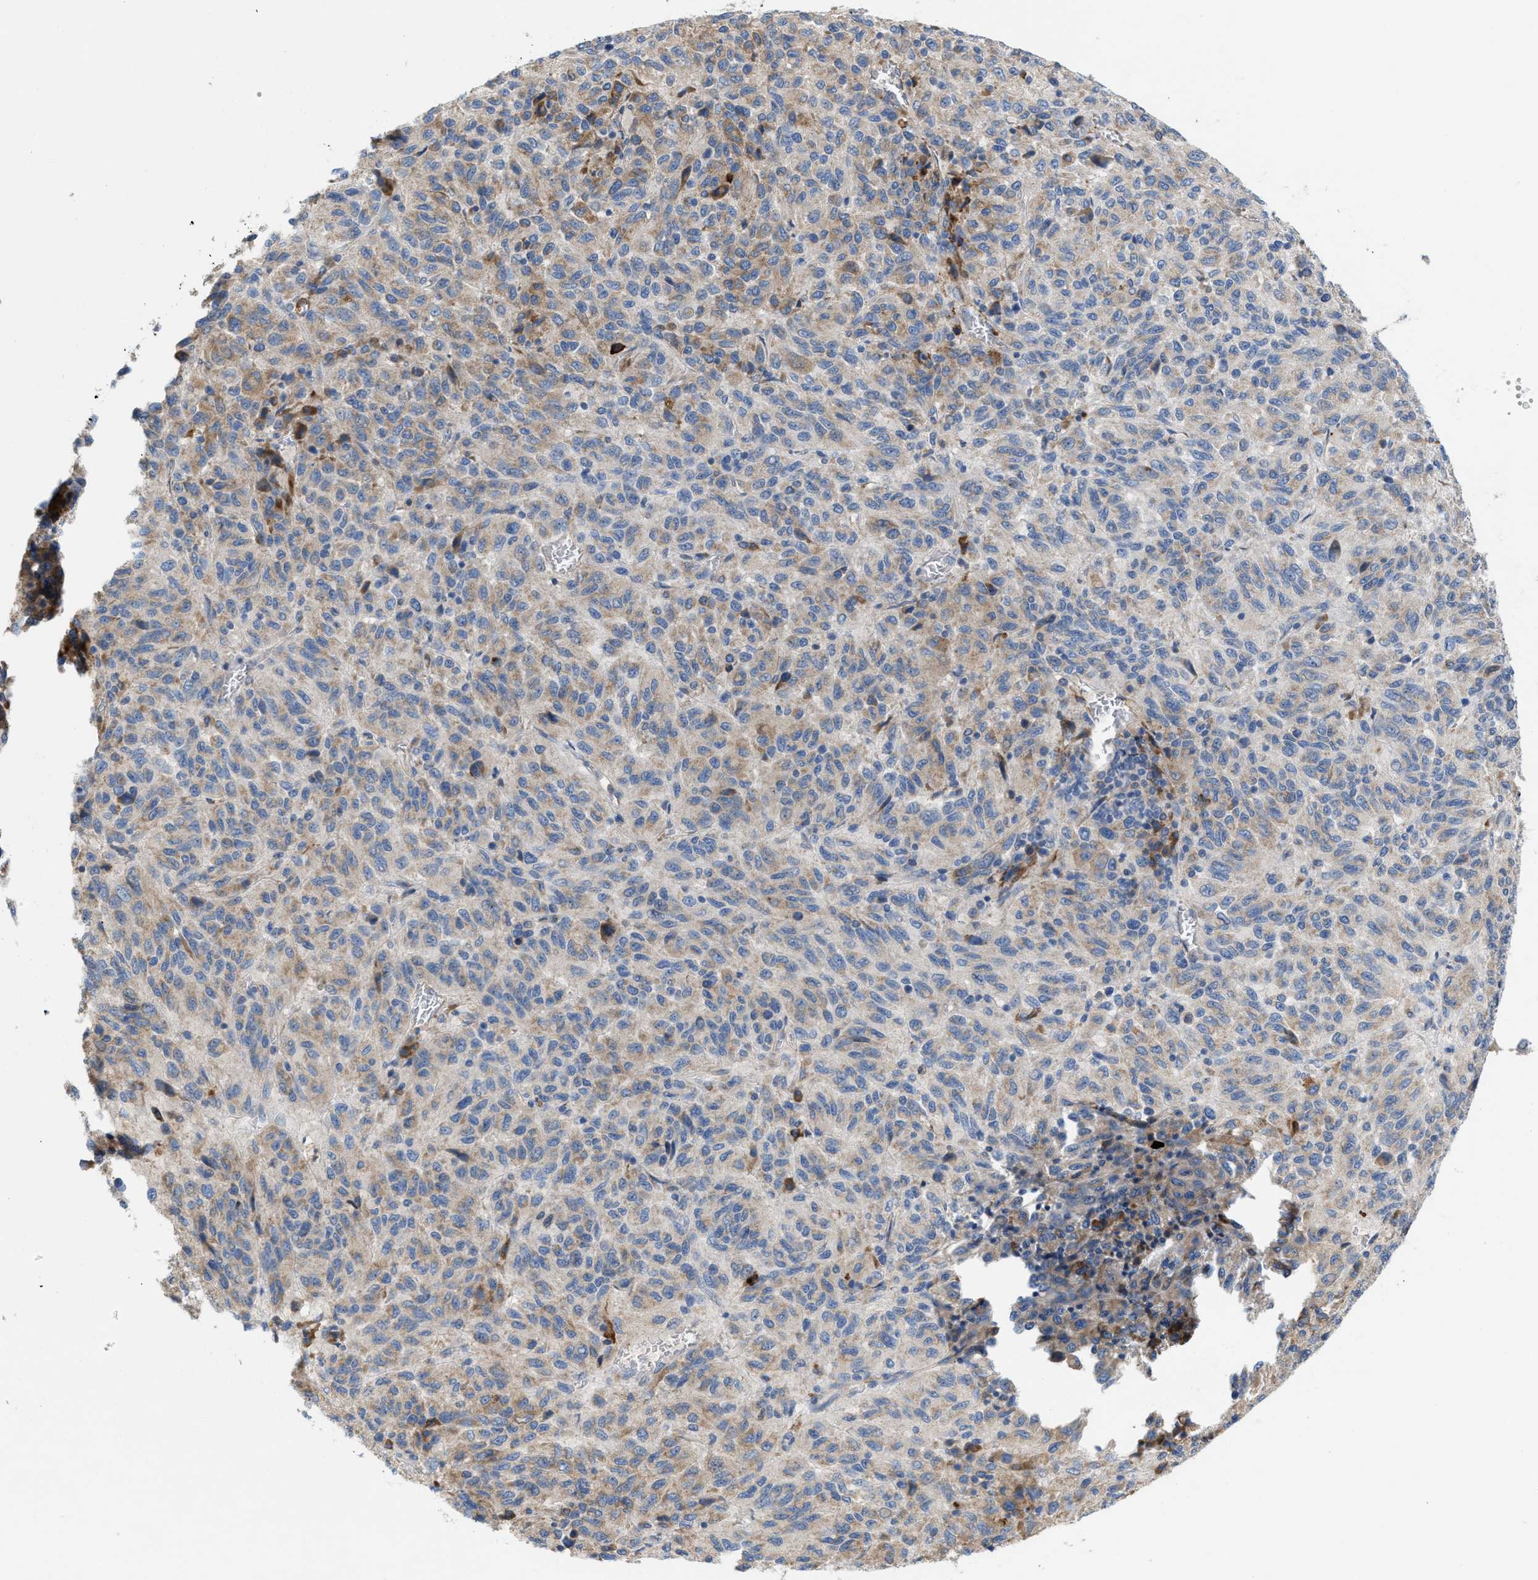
{"staining": {"intensity": "weak", "quantity": "<25%", "location": "cytoplasmic/membranous"}, "tissue": "melanoma", "cell_type": "Tumor cells", "image_type": "cancer", "snomed": [{"axis": "morphology", "description": "Malignant melanoma, Metastatic site"}, {"axis": "topography", "description": "Lung"}], "caption": "A high-resolution image shows immunohistochemistry (IHC) staining of melanoma, which exhibits no significant staining in tumor cells.", "gene": "DYNC2I1", "patient": {"sex": "male", "age": 64}}